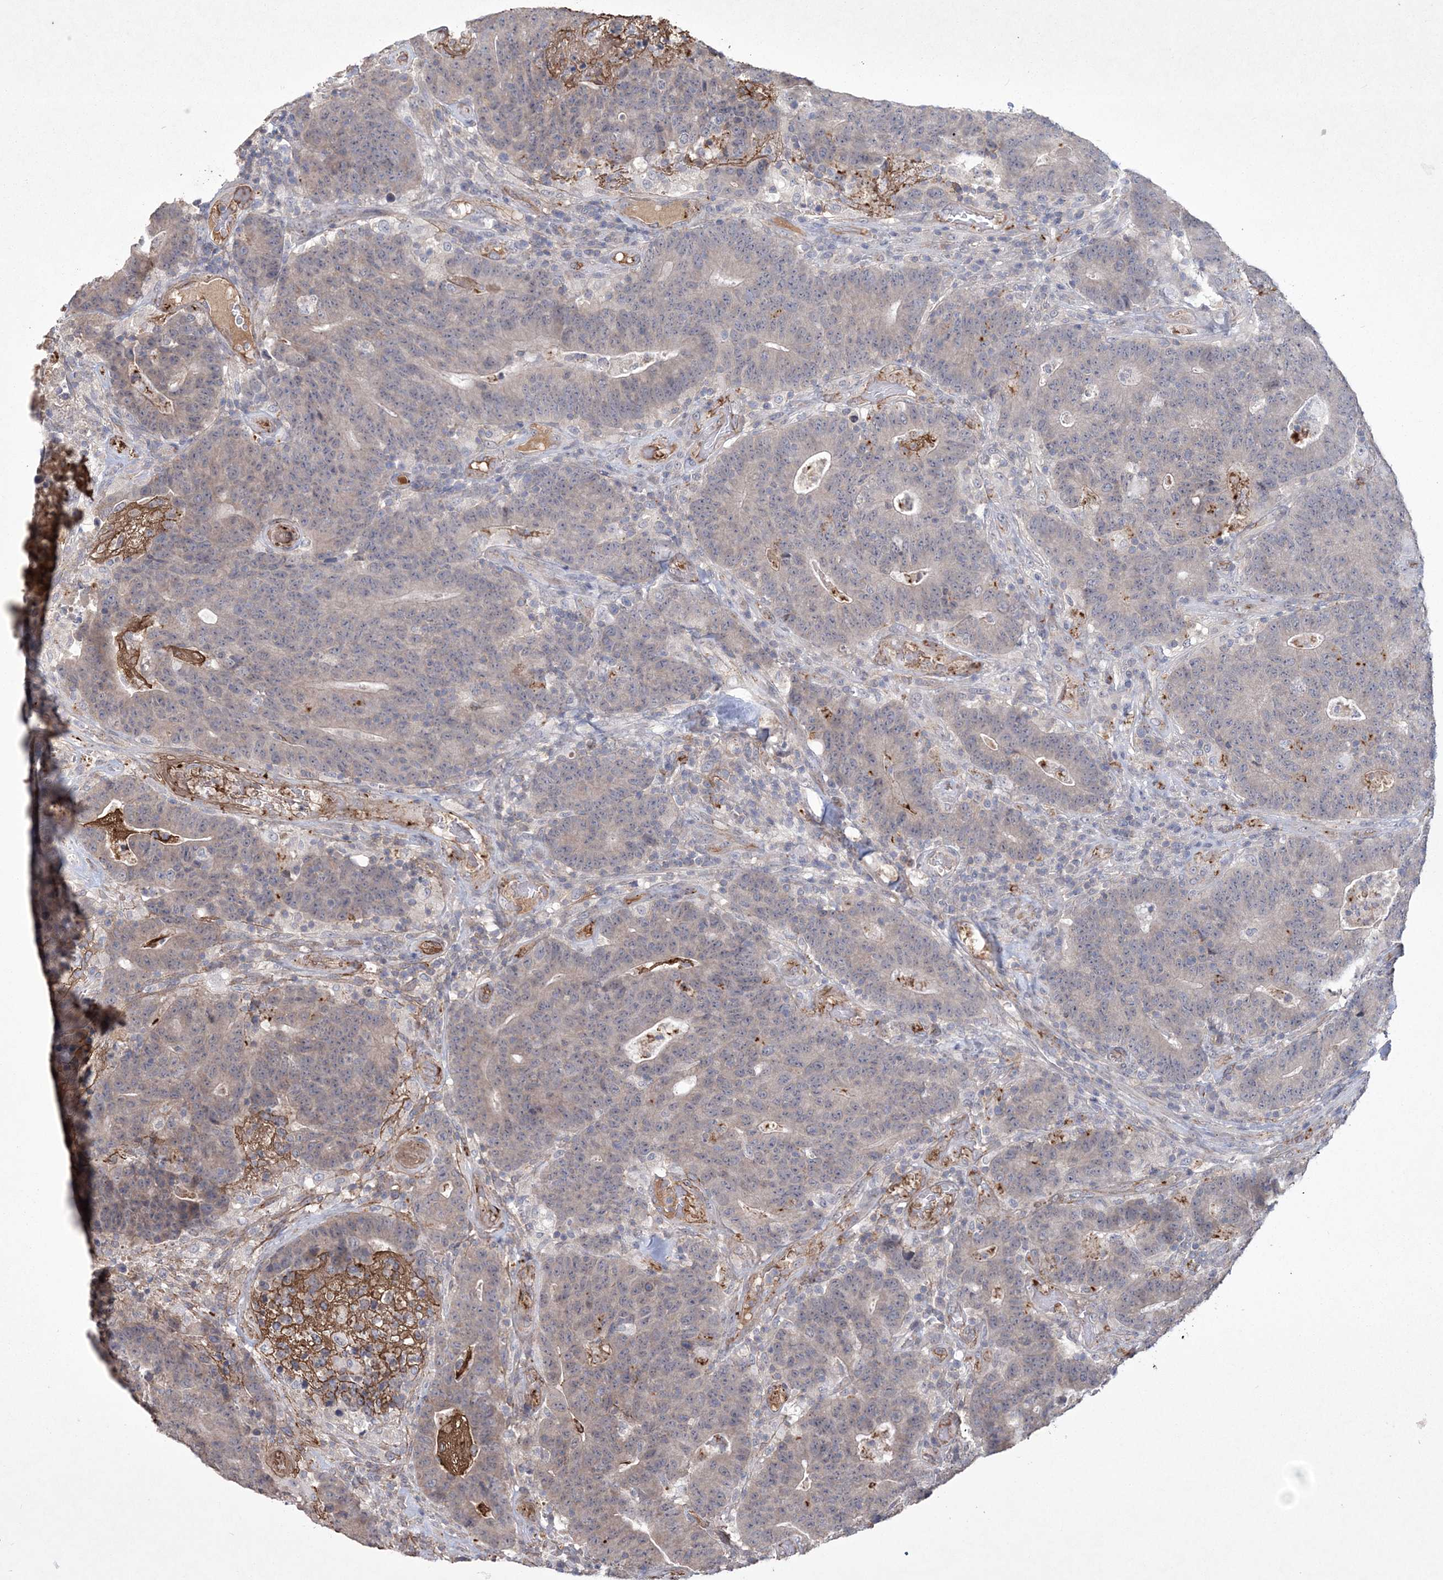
{"staining": {"intensity": "negative", "quantity": "none", "location": "none"}, "tissue": "colorectal cancer", "cell_type": "Tumor cells", "image_type": "cancer", "snomed": [{"axis": "morphology", "description": "Normal tissue, NOS"}, {"axis": "morphology", "description": "Adenocarcinoma, NOS"}, {"axis": "topography", "description": "Colon"}], "caption": "Tumor cells show no significant protein positivity in colorectal cancer (adenocarcinoma).", "gene": "DPCD", "patient": {"sex": "female", "age": 75}}